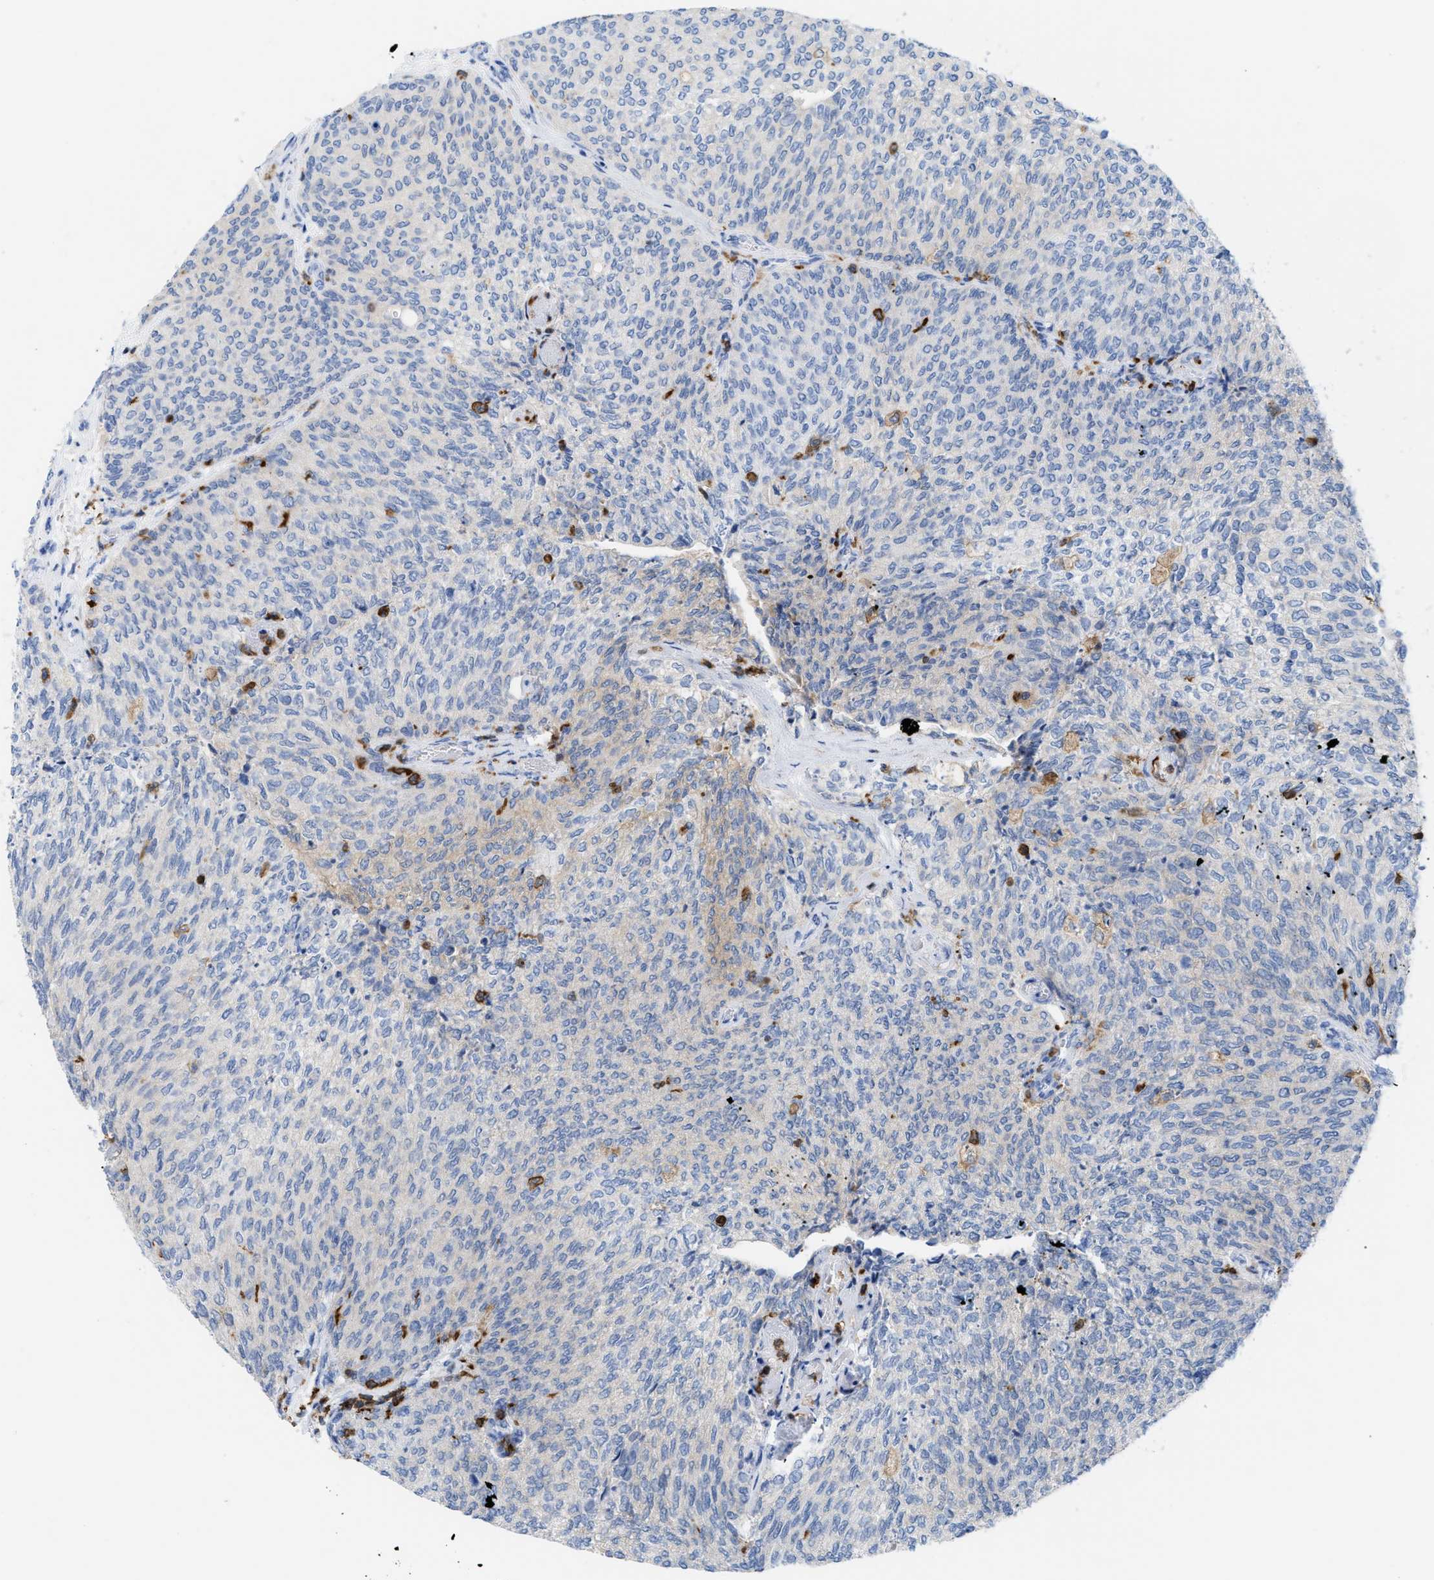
{"staining": {"intensity": "moderate", "quantity": "<25%", "location": "cytoplasmic/membranous"}, "tissue": "urothelial cancer", "cell_type": "Tumor cells", "image_type": "cancer", "snomed": [{"axis": "morphology", "description": "Urothelial carcinoma, Low grade"}, {"axis": "topography", "description": "Urinary bladder"}], "caption": "Protein staining exhibits moderate cytoplasmic/membranous staining in about <25% of tumor cells in urothelial cancer.", "gene": "LCP1", "patient": {"sex": "female", "age": 79}}